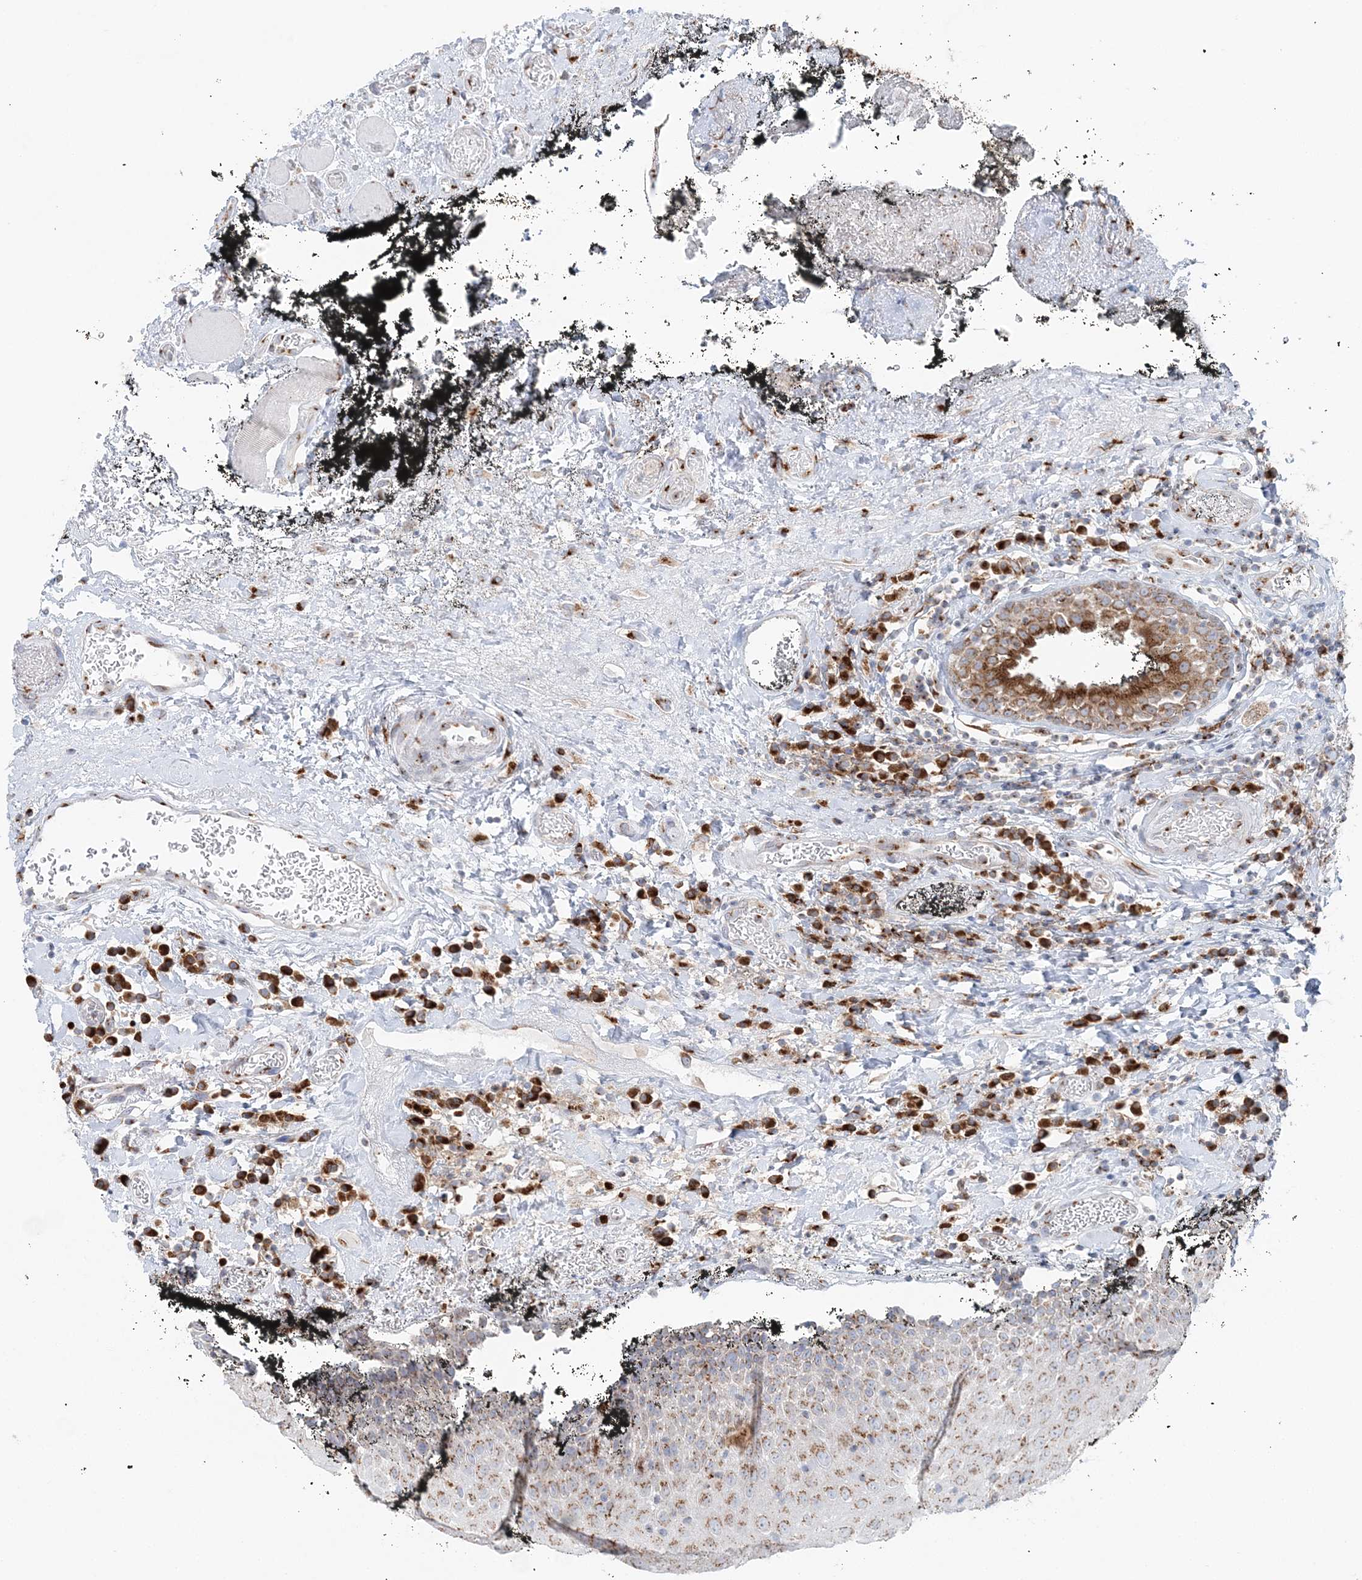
{"staining": {"intensity": "moderate", "quantity": "25%-75%", "location": "cytoplasmic/membranous"}, "tissue": "oral mucosa", "cell_type": "Squamous epithelial cells", "image_type": "normal", "snomed": [{"axis": "morphology", "description": "Normal tissue, NOS"}, {"axis": "topography", "description": "Oral tissue"}], "caption": "Benign oral mucosa was stained to show a protein in brown. There is medium levels of moderate cytoplasmic/membranous staining in approximately 25%-75% of squamous epithelial cells. The staining was performed using DAB (3,3'-diaminobenzidine) to visualize the protein expression in brown, while the nuclei were stained in blue with hematoxylin (Magnification: 20x).", "gene": "TMED10", "patient": {"sex": "male", "age": 74}}